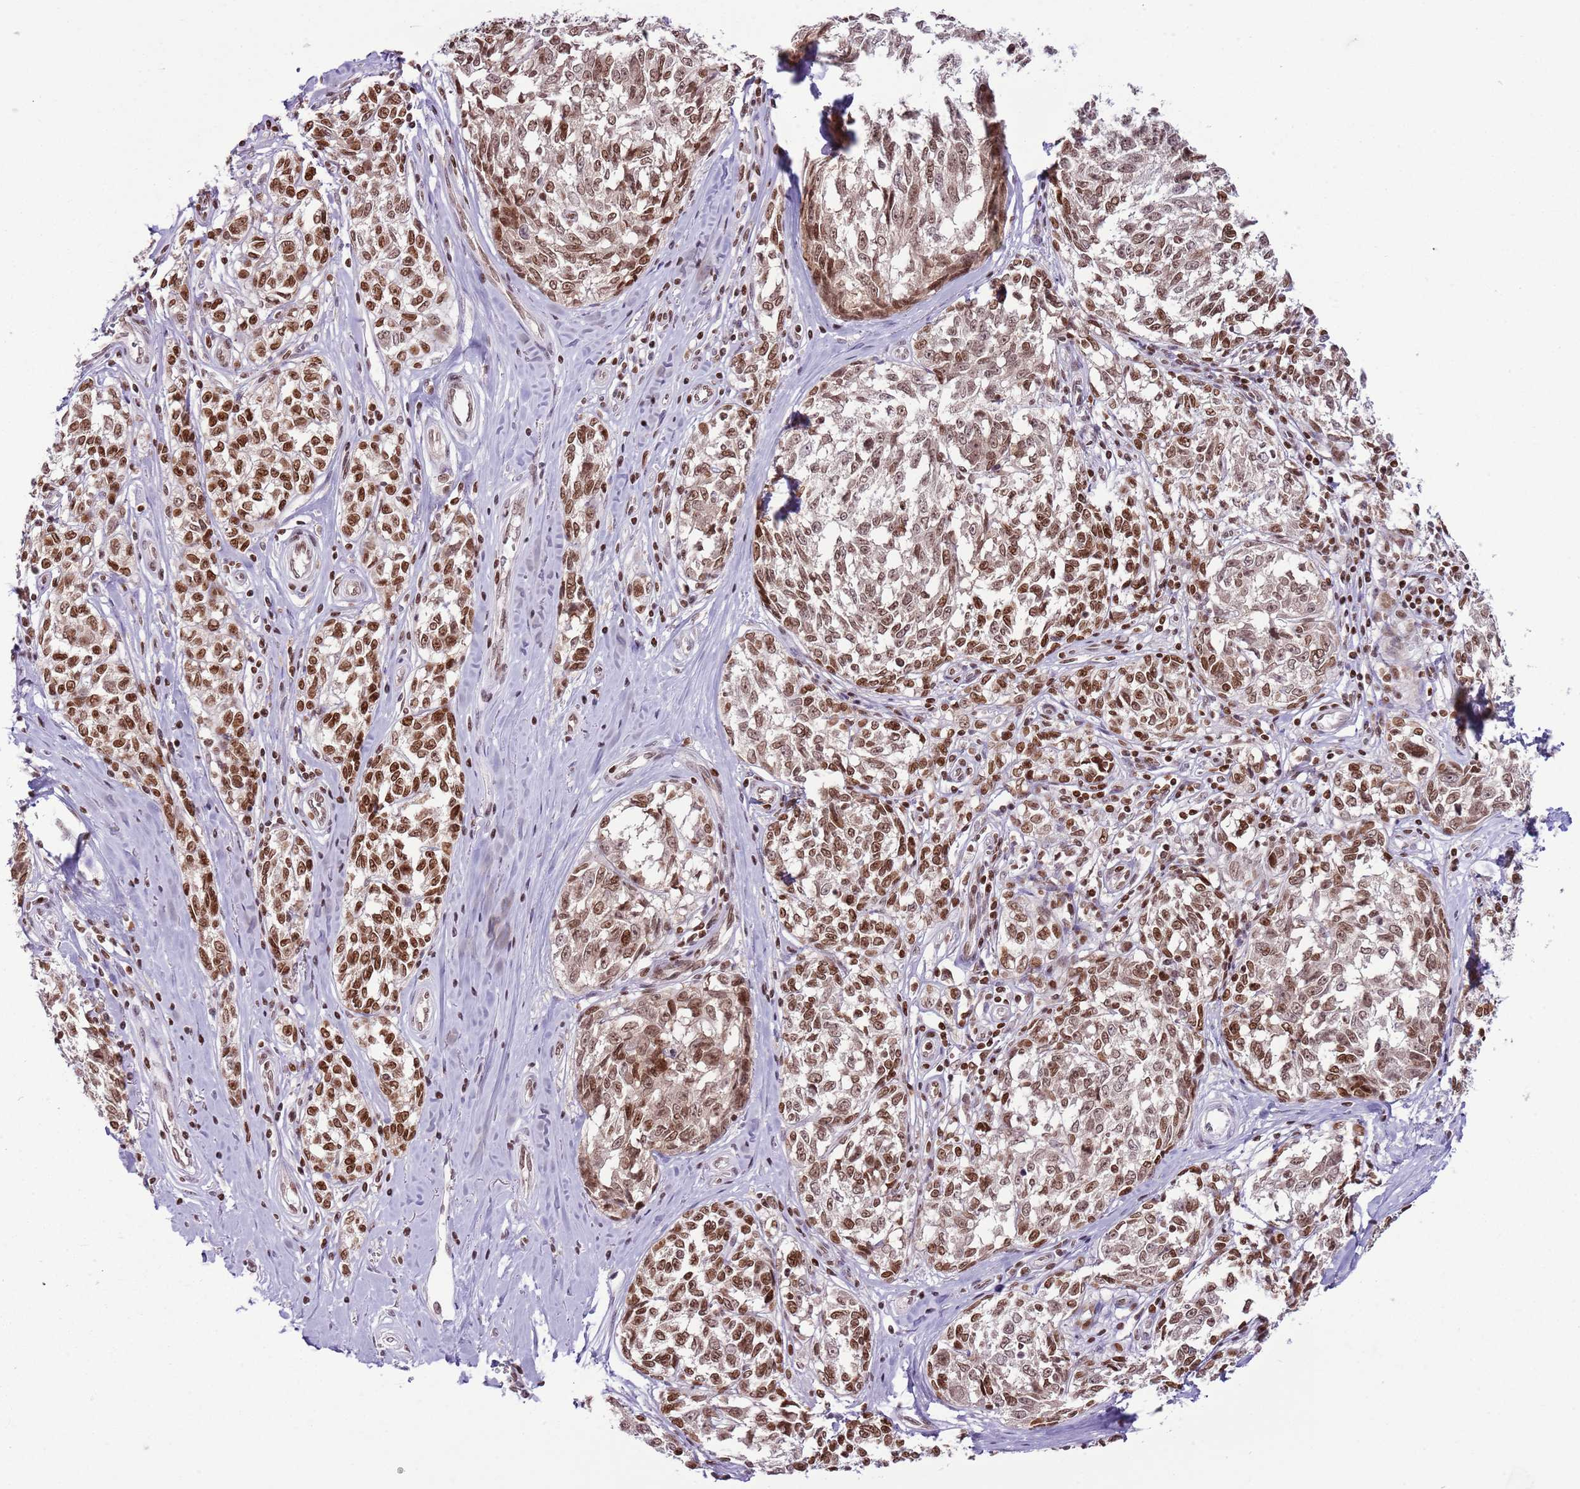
{"staining": {"intensity": "moderate", "quantity": ">75%", "location": "nuclear"}, "tissue": "melanoma", "cell_type": "Tumor cells", "image_type": "cancer", "snomed": [{"axis": "morphology", "description": "Normal tissue, NOS"}, {"axis": "morphology", "description": "Malignant melanoma, NOS"}, {"axis": "topography", "description": "Skin"}], "caption": "Immunohistochemical staining of malignant melanoma demonstrates medium levels of moderate nuclear staining in about >75% of tumor cells.", "gene": "SELENOH", "patient": {"sex": "female", "age": 64}}